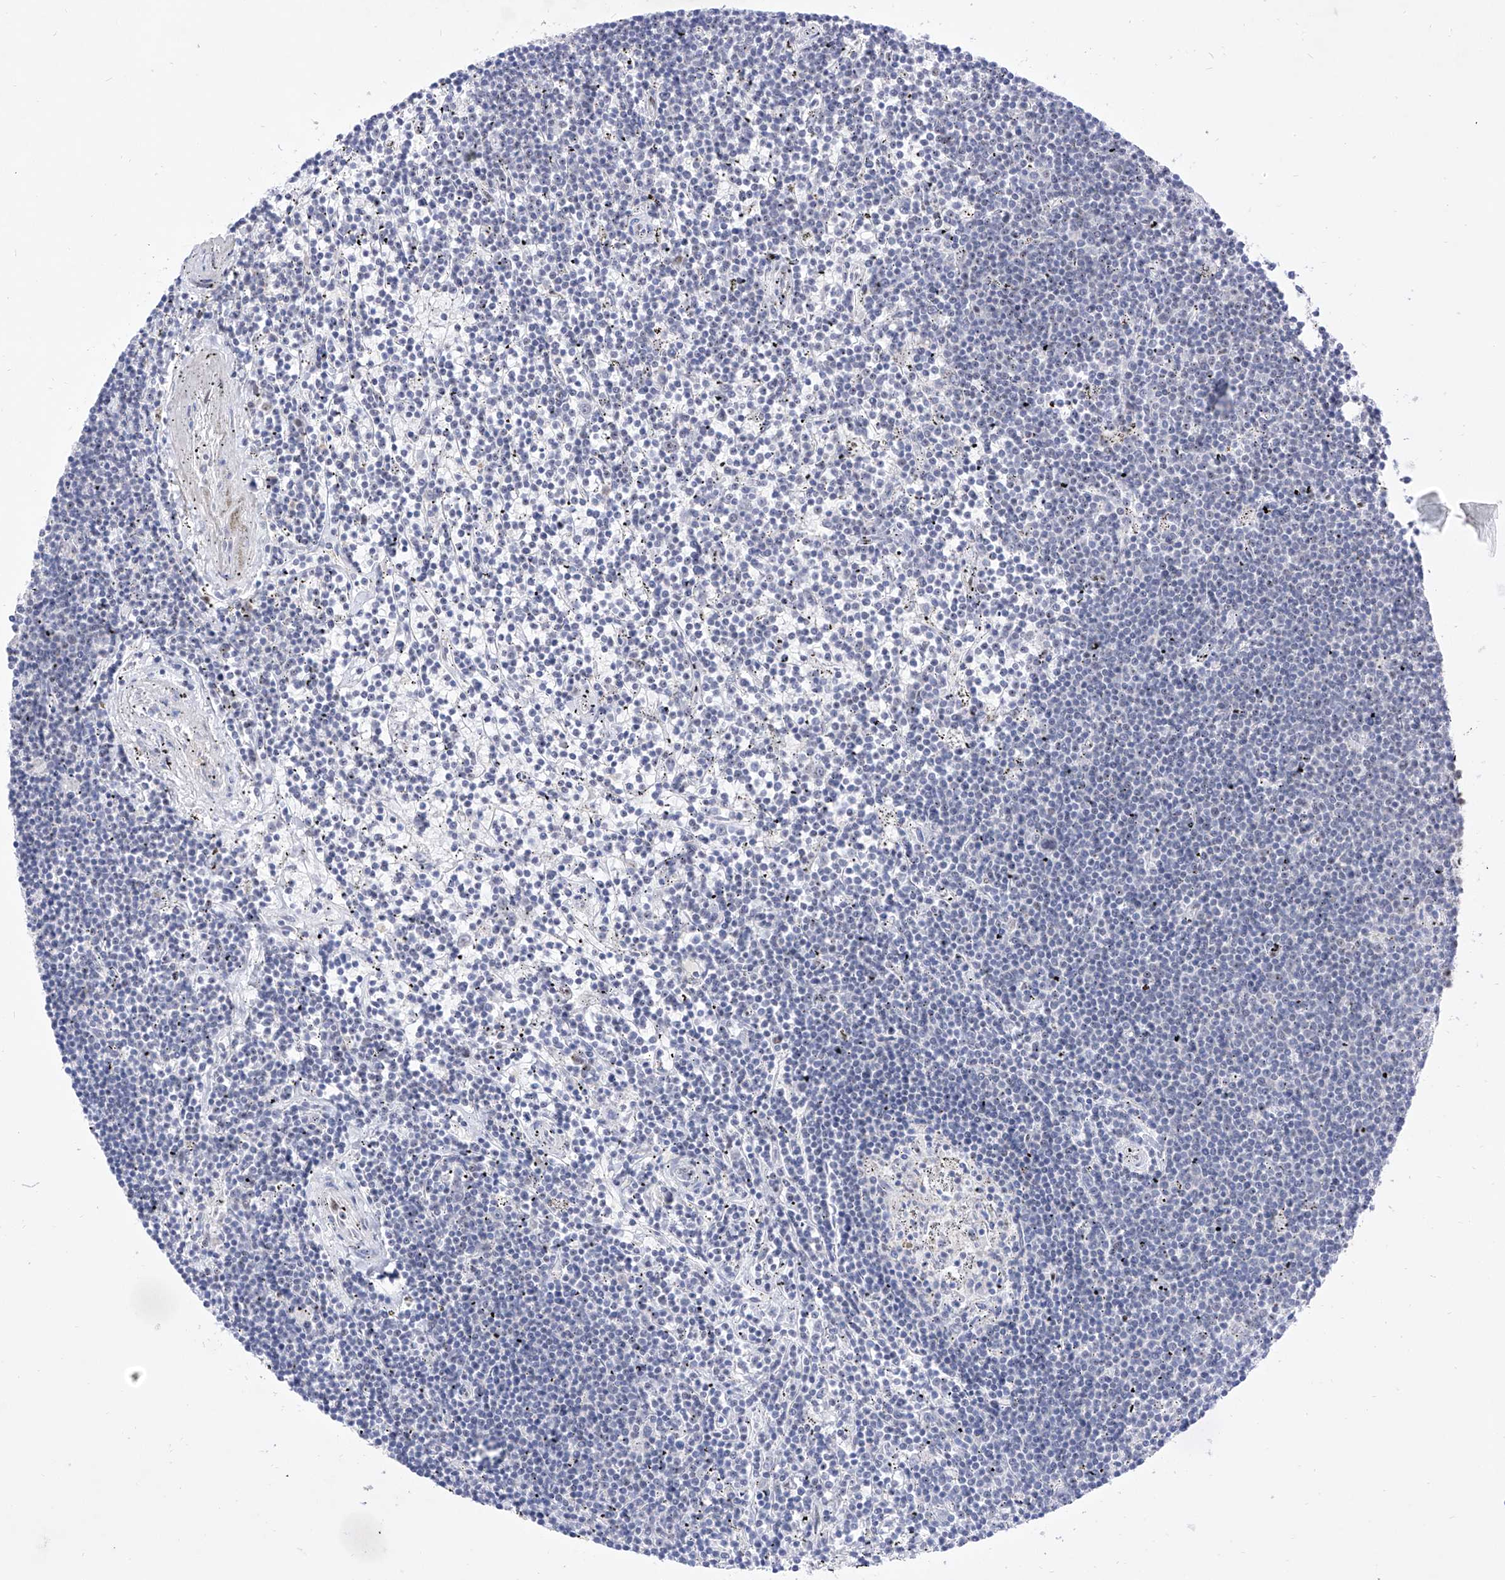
{"staining": {"intensity": "negative", "quantity": "none", "location": "none"}, "tissue": "lymphoma", "cell_type": "Tumor cells", "image_type": "cancer", "snomed": [{"axis": "morphology", "description": "Malignant lymphoma, non-Hodgkin's type, Low grade"}, {"axis": "topography", "description": "Spleen"}], "caption": "Tumor cells are negative for brown protein staining in lymphoma.", "gene": "ATN1", "patient": {"sex": "male", "age": 76}}